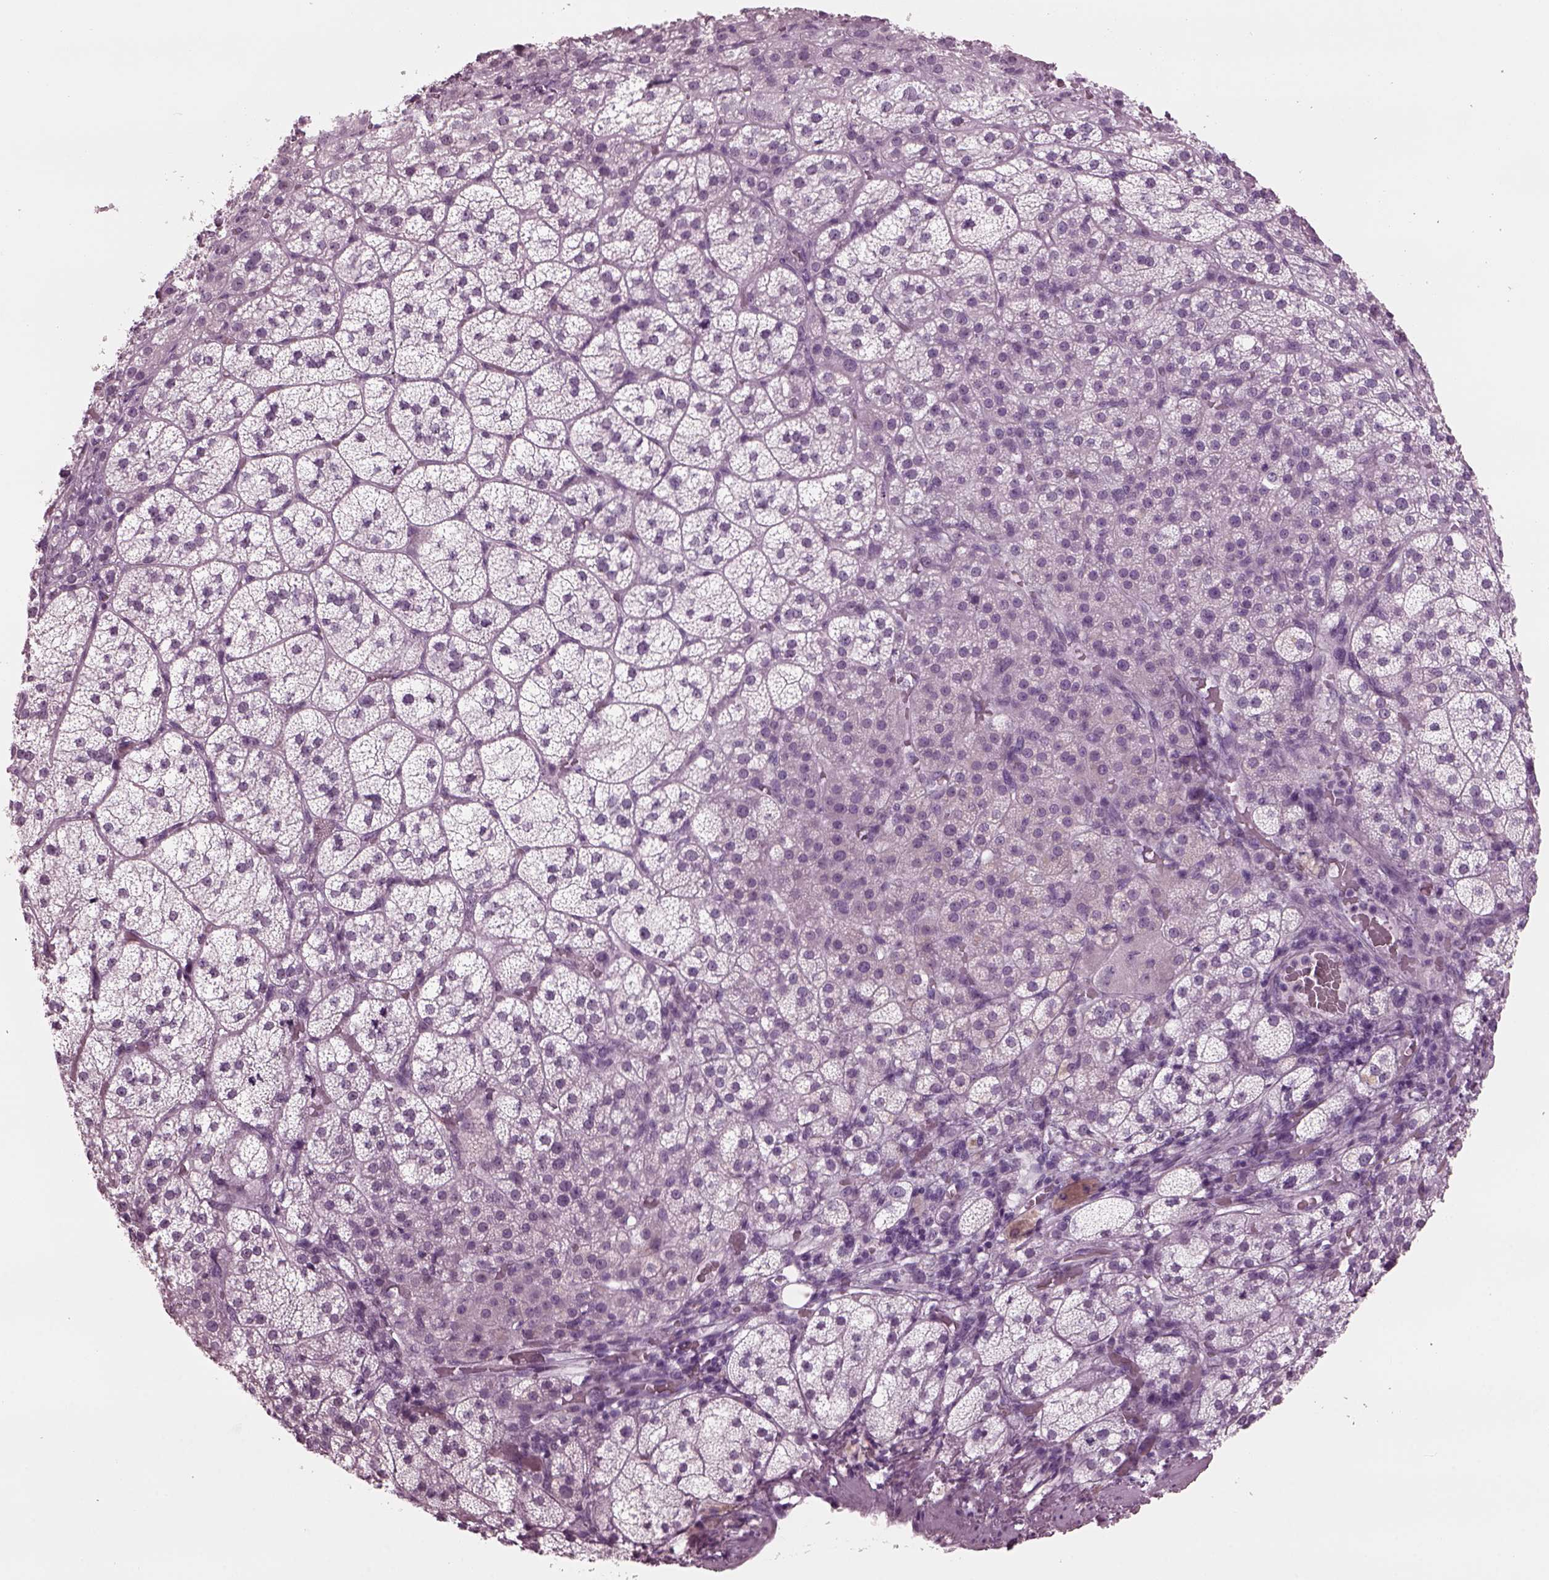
{"staining": {"intensity": "negative", "quantity": "none", "location": "none"}, "tissue": "adrenal gland", "cell_type": "Glandular cells", "image_type": "normal", "snomed": [{"axis": "morphology", "description": "Normal tissue, NOS"}, {"axis": "topography", "description": "Adrenal gland"}], "caption": "High magnification brightfield microscopy of normal adrenal gland stained with DAB (3,3'-diaminobenzidine) (brown) and counterstained with hematoxylin (blue): glandular cells show no significant expression.", "gene": "TPPP2", "patient": {"sex": "female", "age": 60}}